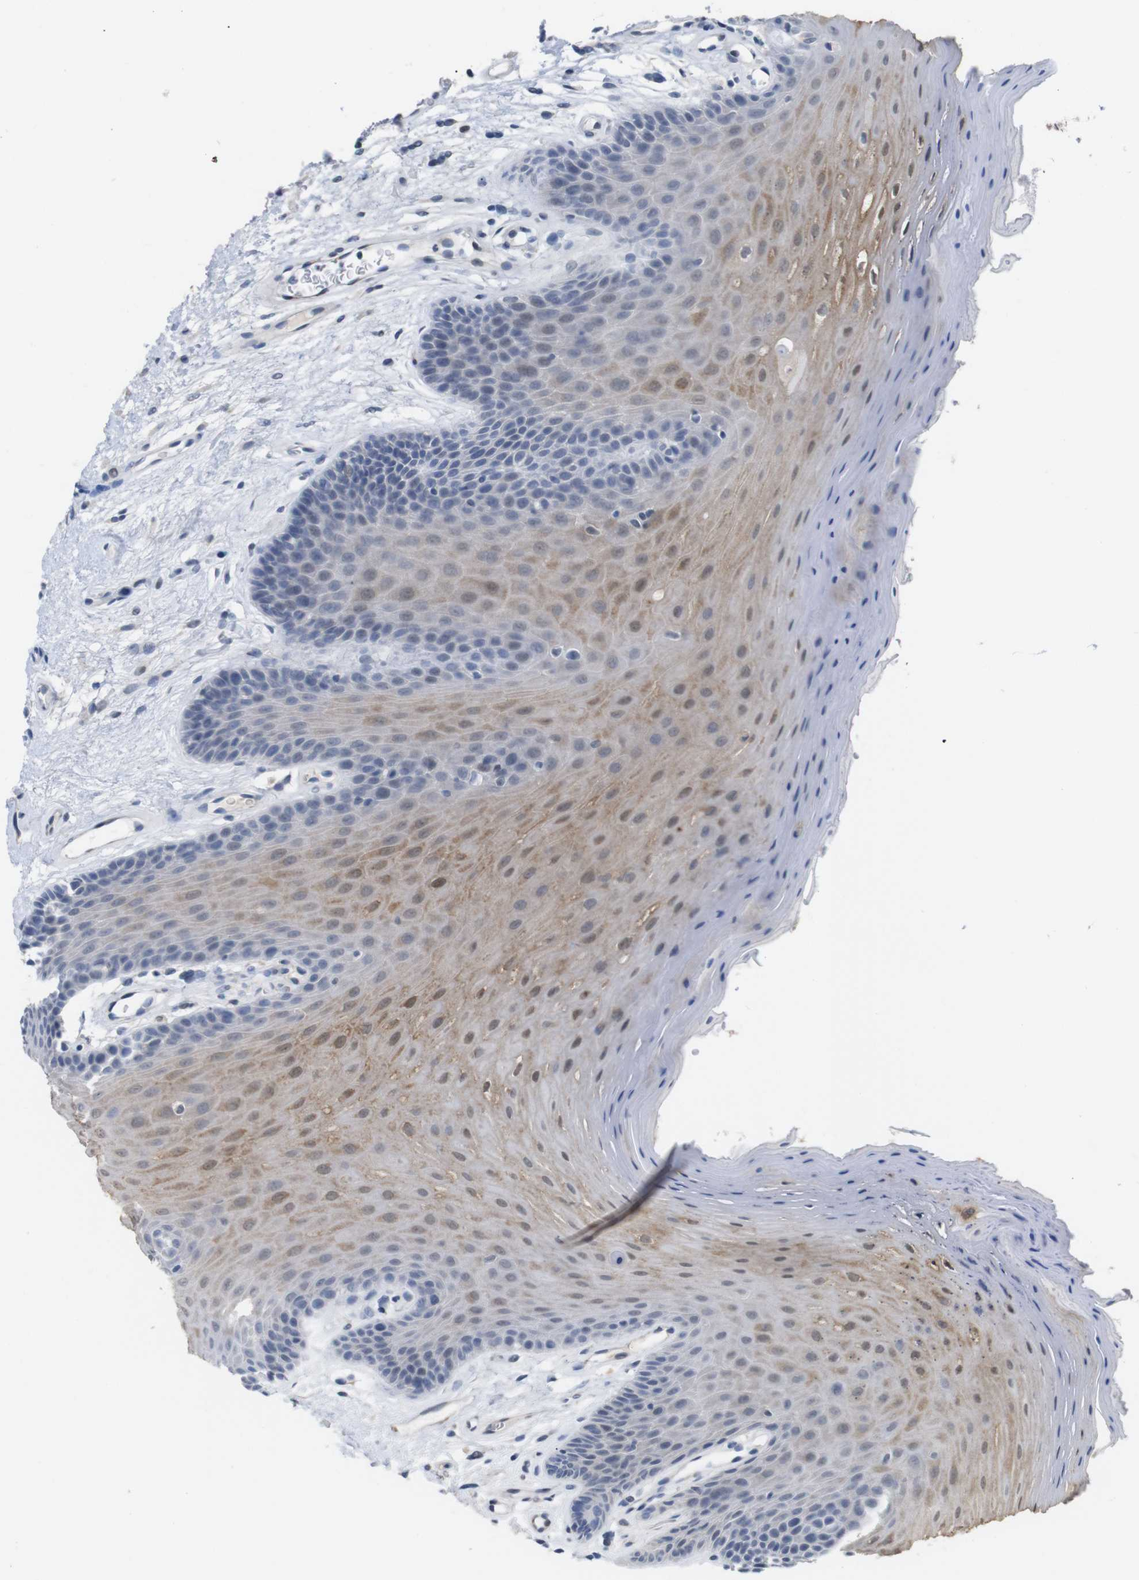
{"staining": {"intensity": "weak", "quantity": "25%-75%", "location": "cytoplasmic/membranous"}, "tissue": "oral mucosa", "cell_type": "Squamous epithelial cells", "image_type": "normal", "snomed": [{"axis": "morphology", "description": "Normal tissue, NOS"}, {"axis": "morphology", "description": "Squamous cell carcinoma, NOS"}, {"axis": "topography", "description": "Skeletal muscle"}, {"axis": "topography", "description": "Adipose tissue"}, {"axis": "topography", "description": "Vascular tissue"}, {"axis": "topography", "description": "Oral tissue"}, {"axis": "topography", "description": "Peripheral nerve tissue"}, {"axis": "topography", "description": "Head-Neck"}], "caption": "DAB immunohistochemical staining of unremarkable human oral mucosa demonstrates weak cytoplasmic/membranous protein expression in approximately 25%-75% of squamous epithelial cells. The protein is stained brown, and the nuclei are stained in blue (DAB (3,3'-diaminobenzidine) IHC with brightfield microscopy, high magnification).", "gene": "CHRM5", "patient": {"sex": "male", "age": 71}}